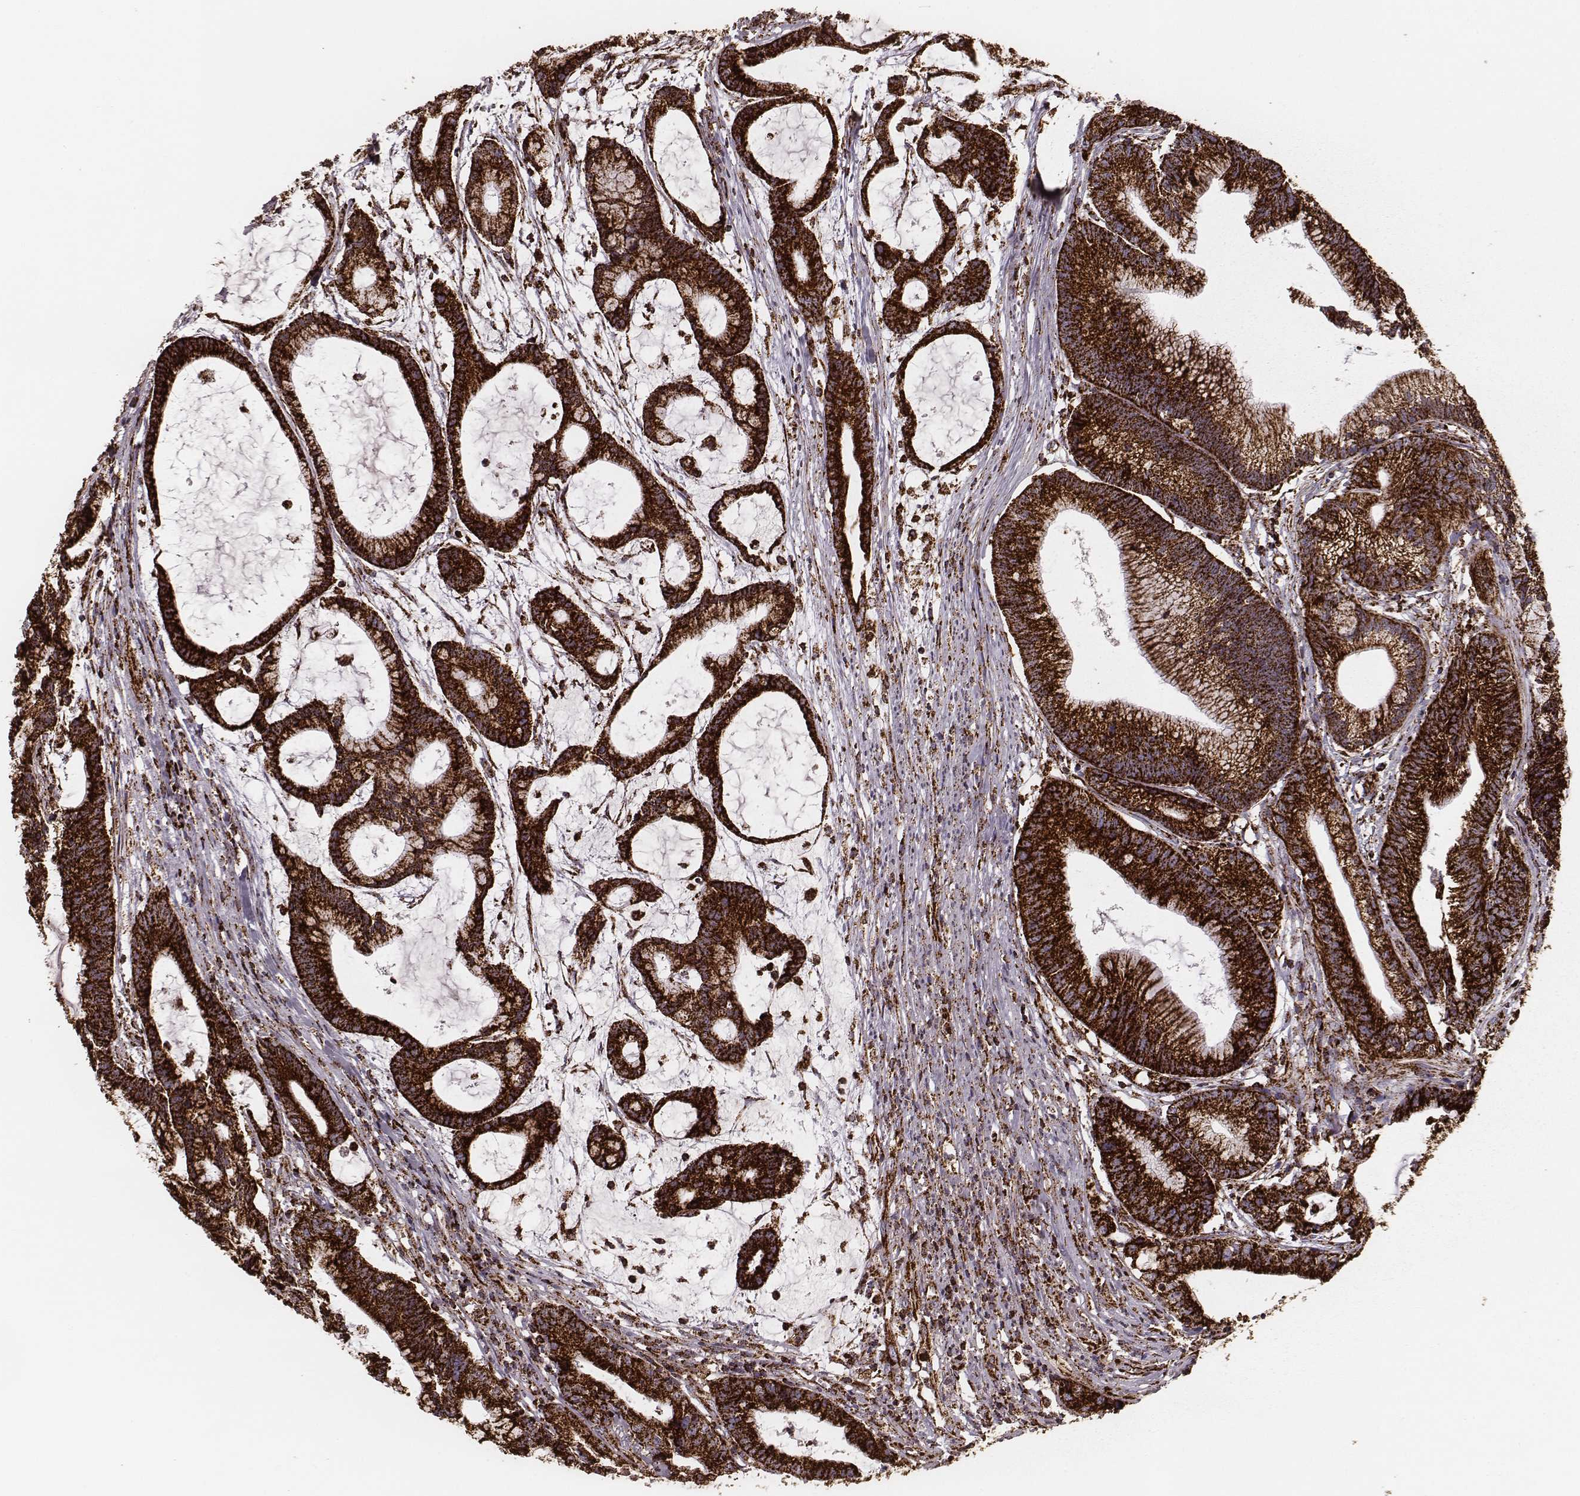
{"staining": {"intensity": "strong", "quantity": ">75%", "location": "cytoplasmic/membranous"}, "tissue": "colorectal cancer", "cell_type": "Tumor cells", "image_type": "cancer", "snomed": [{"axis": "morphology", "description": "Adenocarcinoma, NOS"}, {"axis": "topography", "description": "Colon"}], "caption": "A brown stain highlights strong cytoplasmic/membranous positivity of a protein in human colorectal adenocarcinoma tumor cells.", "gene": "TUFM", "patient": {"sex": "female", "age": 78}}